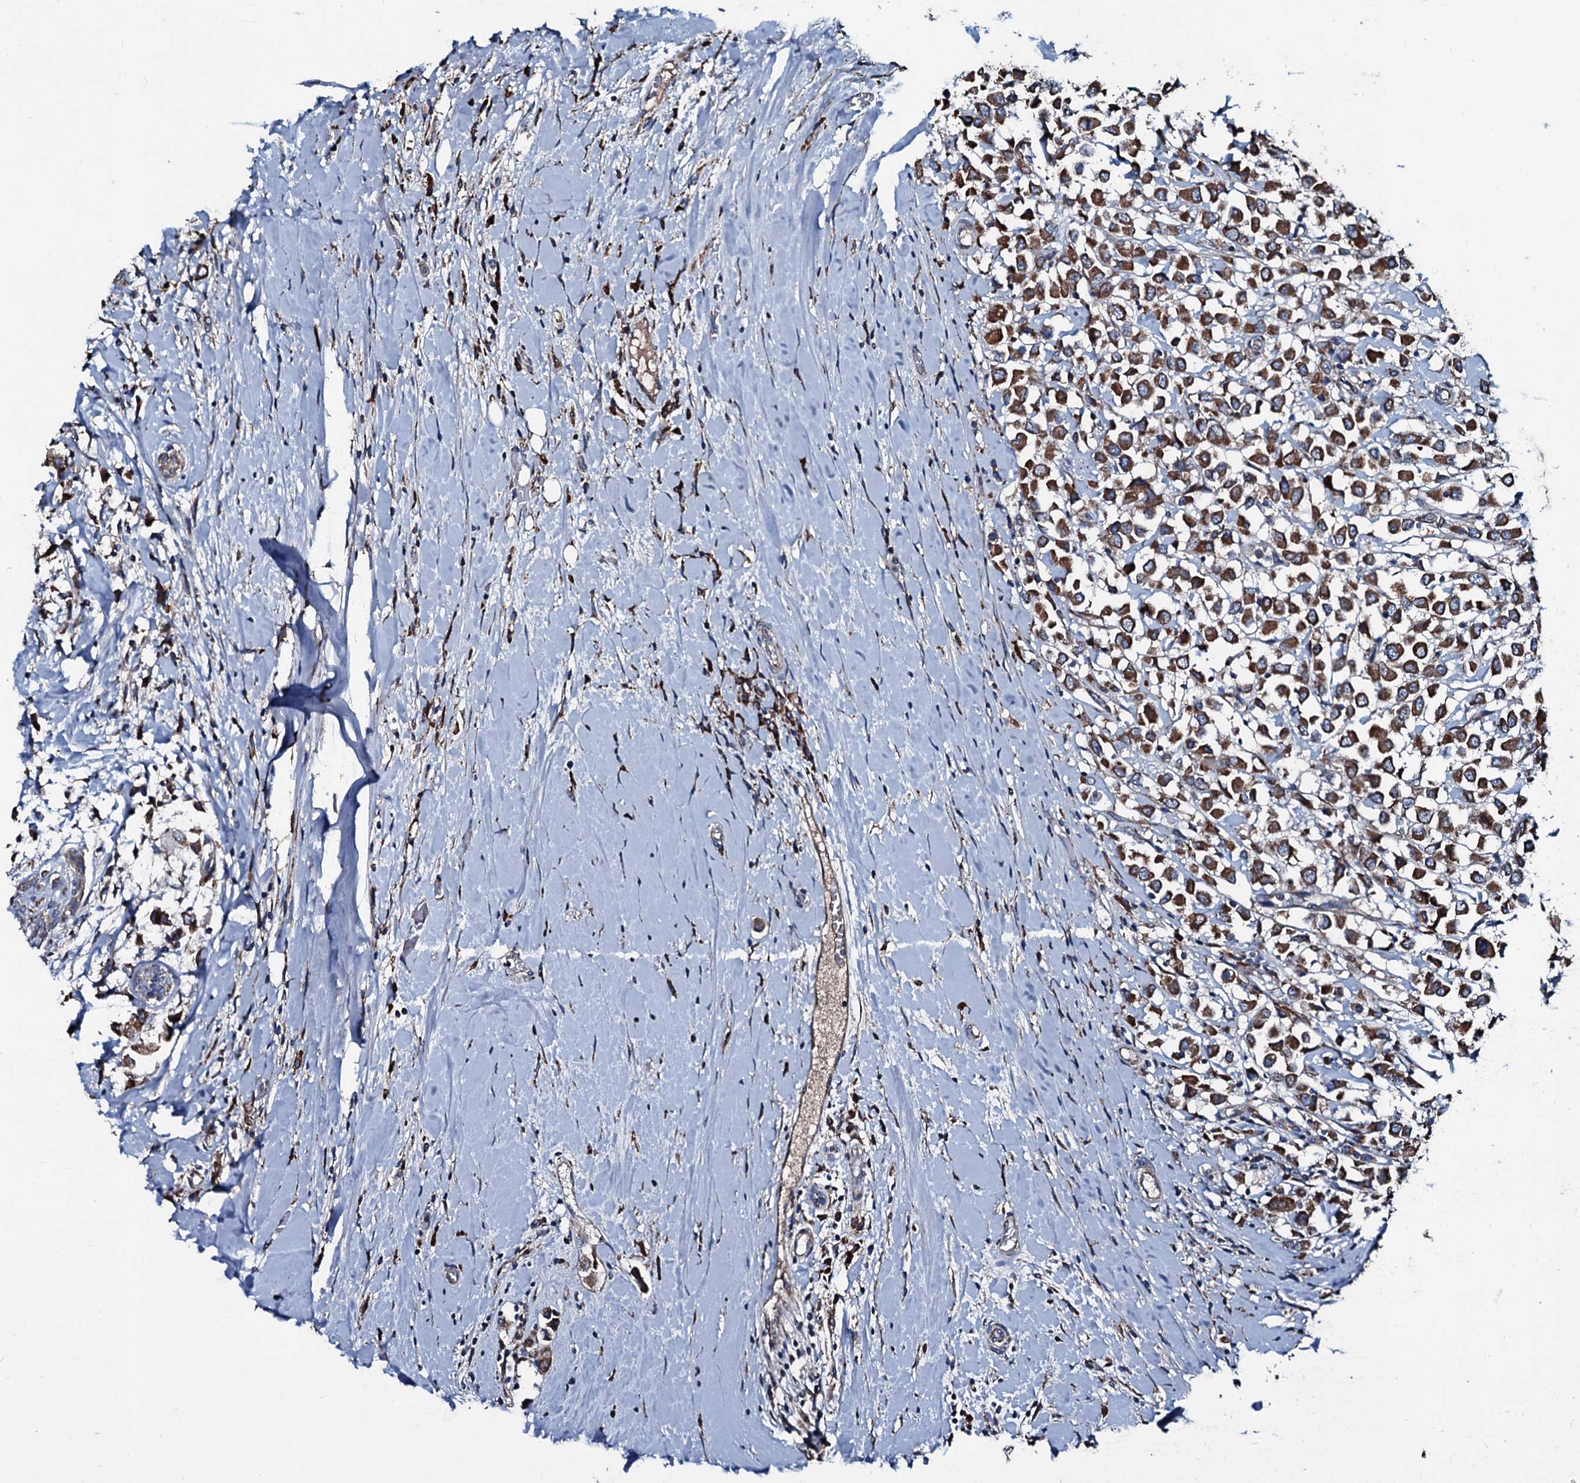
{"staining": {"intensity": "strong", "quantity": ">75%", "location": "cytoplasmic/membranous"}, "tissue": "breast cancer", "cell_type": "Tumor cells", "image_type": "cancer", "snomed": [{"axis": "morphology", "description": "Duct carcinoma"}, {"axis": "topography", "description": "Breast"}], "caption": "About >75% of tumor cells in human breast cancer (intraductal carcinoma) demonstrate strong cytoplasmic/membranous protein expression as visualized by brown immunohistochemical staining.", "gene": "ACSS3", "patient": {"sex": "female", "age": 61}}